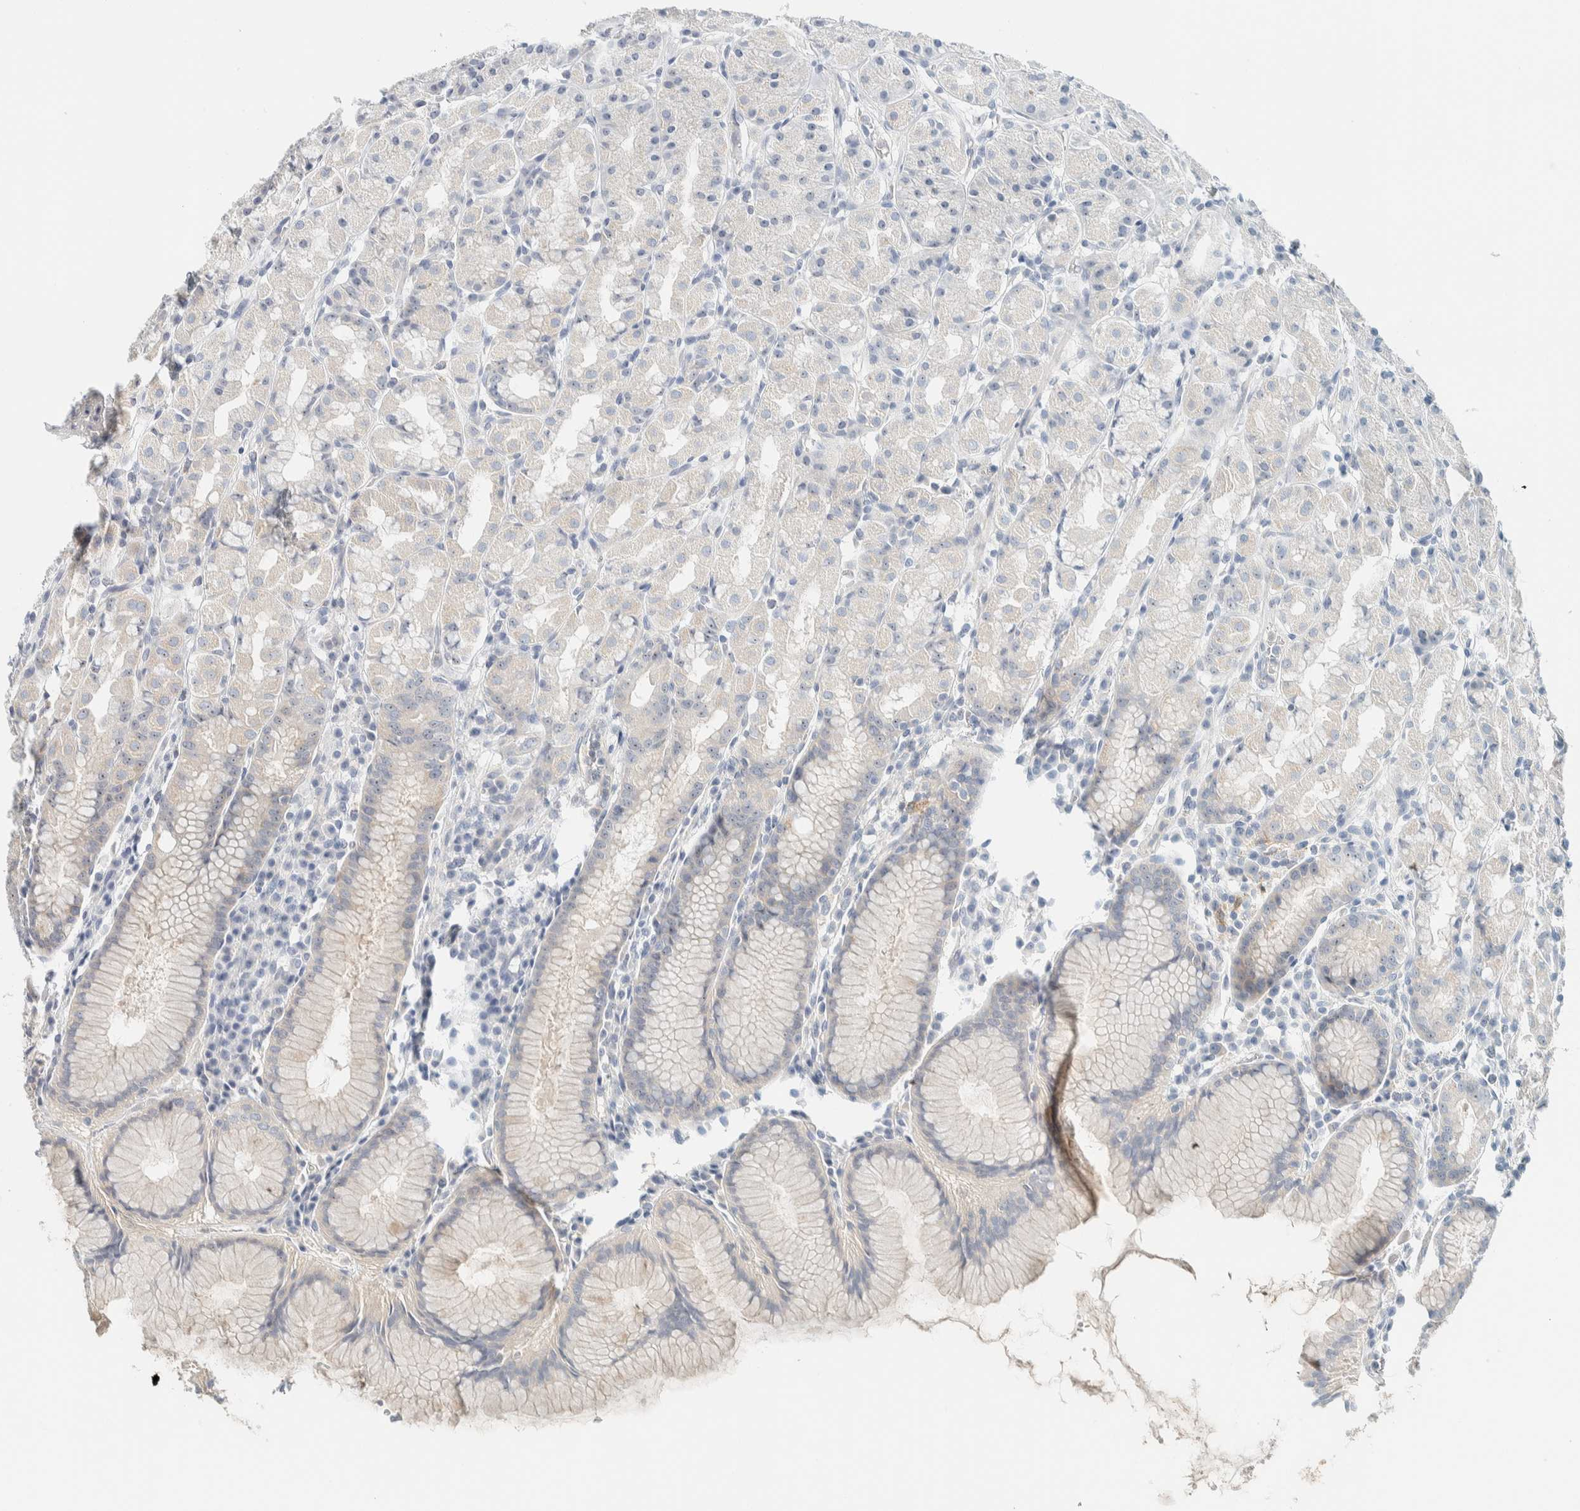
{"staining": {"intensity": "negative", "quantity": "none", "location": "none"}, "tissue": "stomach", "cell_type": "Glandular cells", "image_type": "normal", "snomed": [{"axis": "morphology", "description": "Normal tissue, NOS"}, {"axis": "topography", "description": "Stomach, lower"}], "caption": "This image is of normal stomach stained with immunohistochemistry to label a protein in brown with the nuclei are counter-stained blue. There is no positivity in glandular cells.", "gene": "NDE1", "patient": {"sex": "female", "age": 56}}